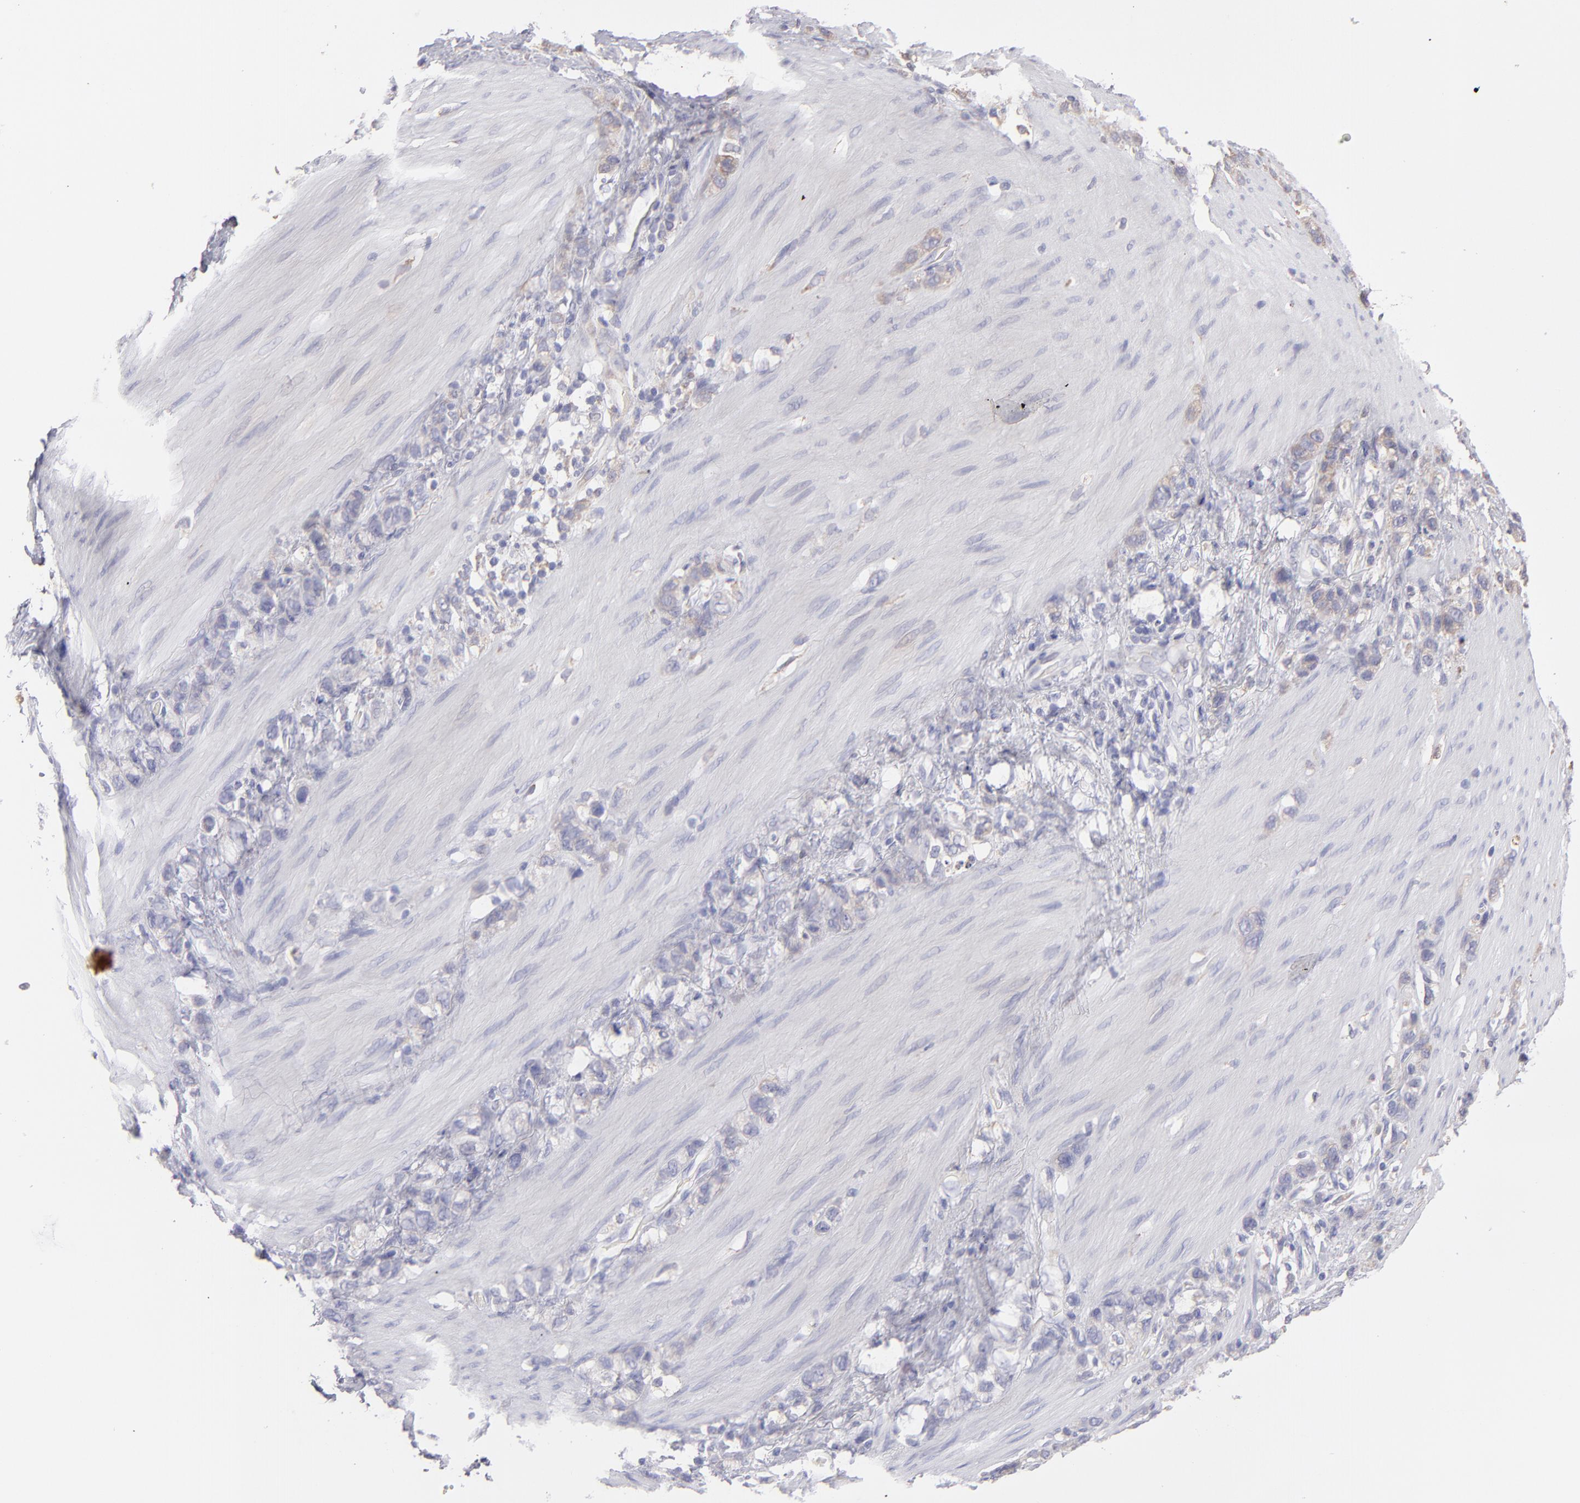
{"staining": {"intensity": "weak", "quantity": "<25%", "location": "cytoplasmic/membranous"}, "tissue": "stomach cancer", "cell_type": "Tumor cells", "image_type": "cancer", "snomed": [{"axis": "morphology", "description": "Normal tissue, NOS"}, {"axis": "morphology", "description": "Adenocarcinoma, NOS"}, {"axis": "morphology", "description": "Adenocarcinoma, High grade"}, {"axis": "topography", "description": "Stomach, upper"}, {"axis": "topography", "description": "Stomach"}], "caption": "This is a histopathology image of IHC staining of stomach cancer (adenocarcinoma), which shows no positivity in tumor cells.", "gene": "CALR", "patient": {"sex": "female", "age": 65}}